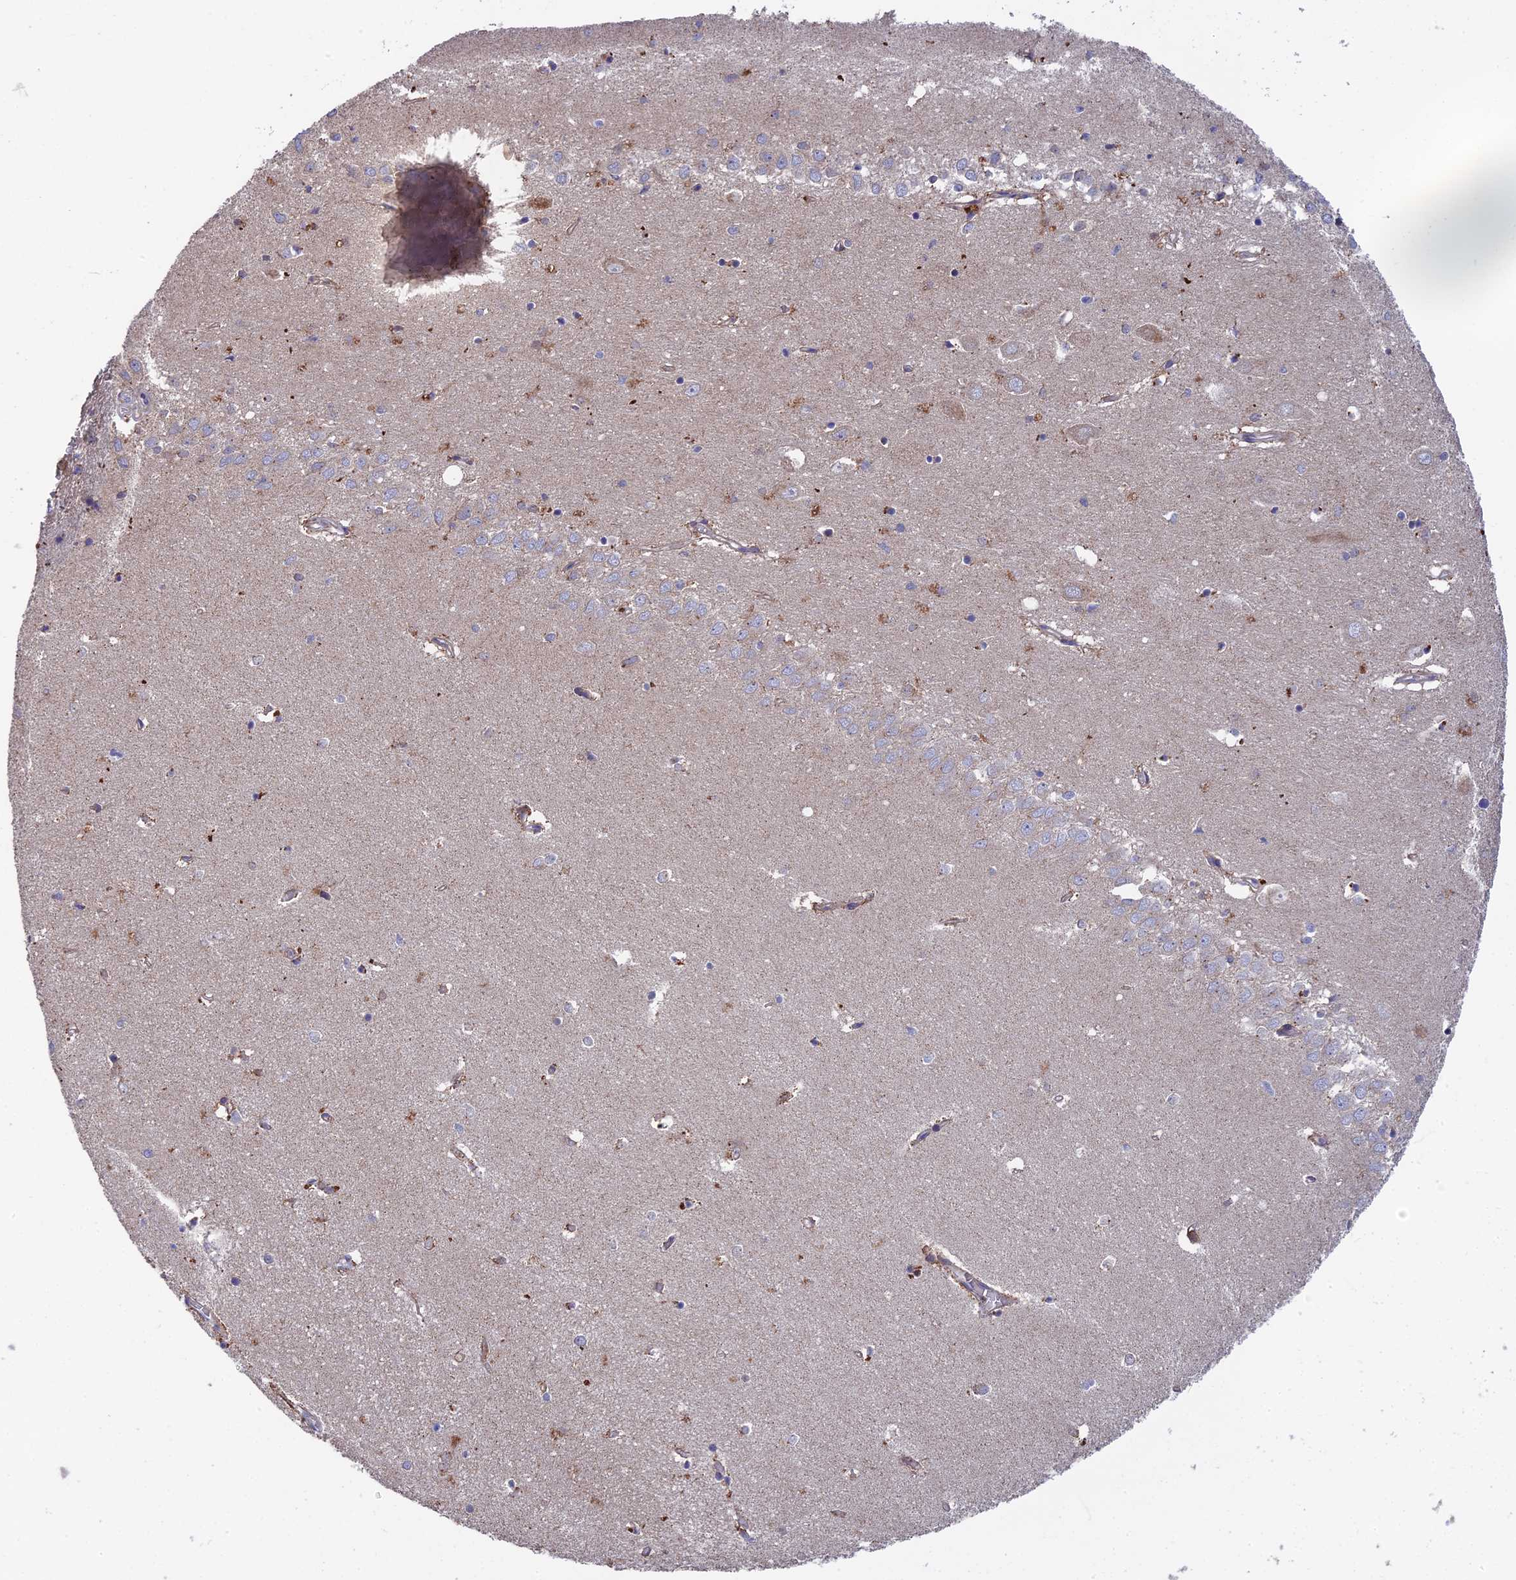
{"staining": {"intensity": "weak", "quantity": "<25%", "location": "cytoplasmic/membranous"}, "tissue": "hippocampus", "cell_type": "Glial cells", "image_type": "normal", "snomed": [{"axis": "morphology", "description": "Normal tissue, NOS"}, {"axis": "topography", "description": "Hippocampus"}], "caption": "This is a micrograph of immunohistochemistry staining of benign hippocampus, which shows no positivity in glial cells.", "gene": "RPIA", "patient": {"sex": "female", "age": 64}}